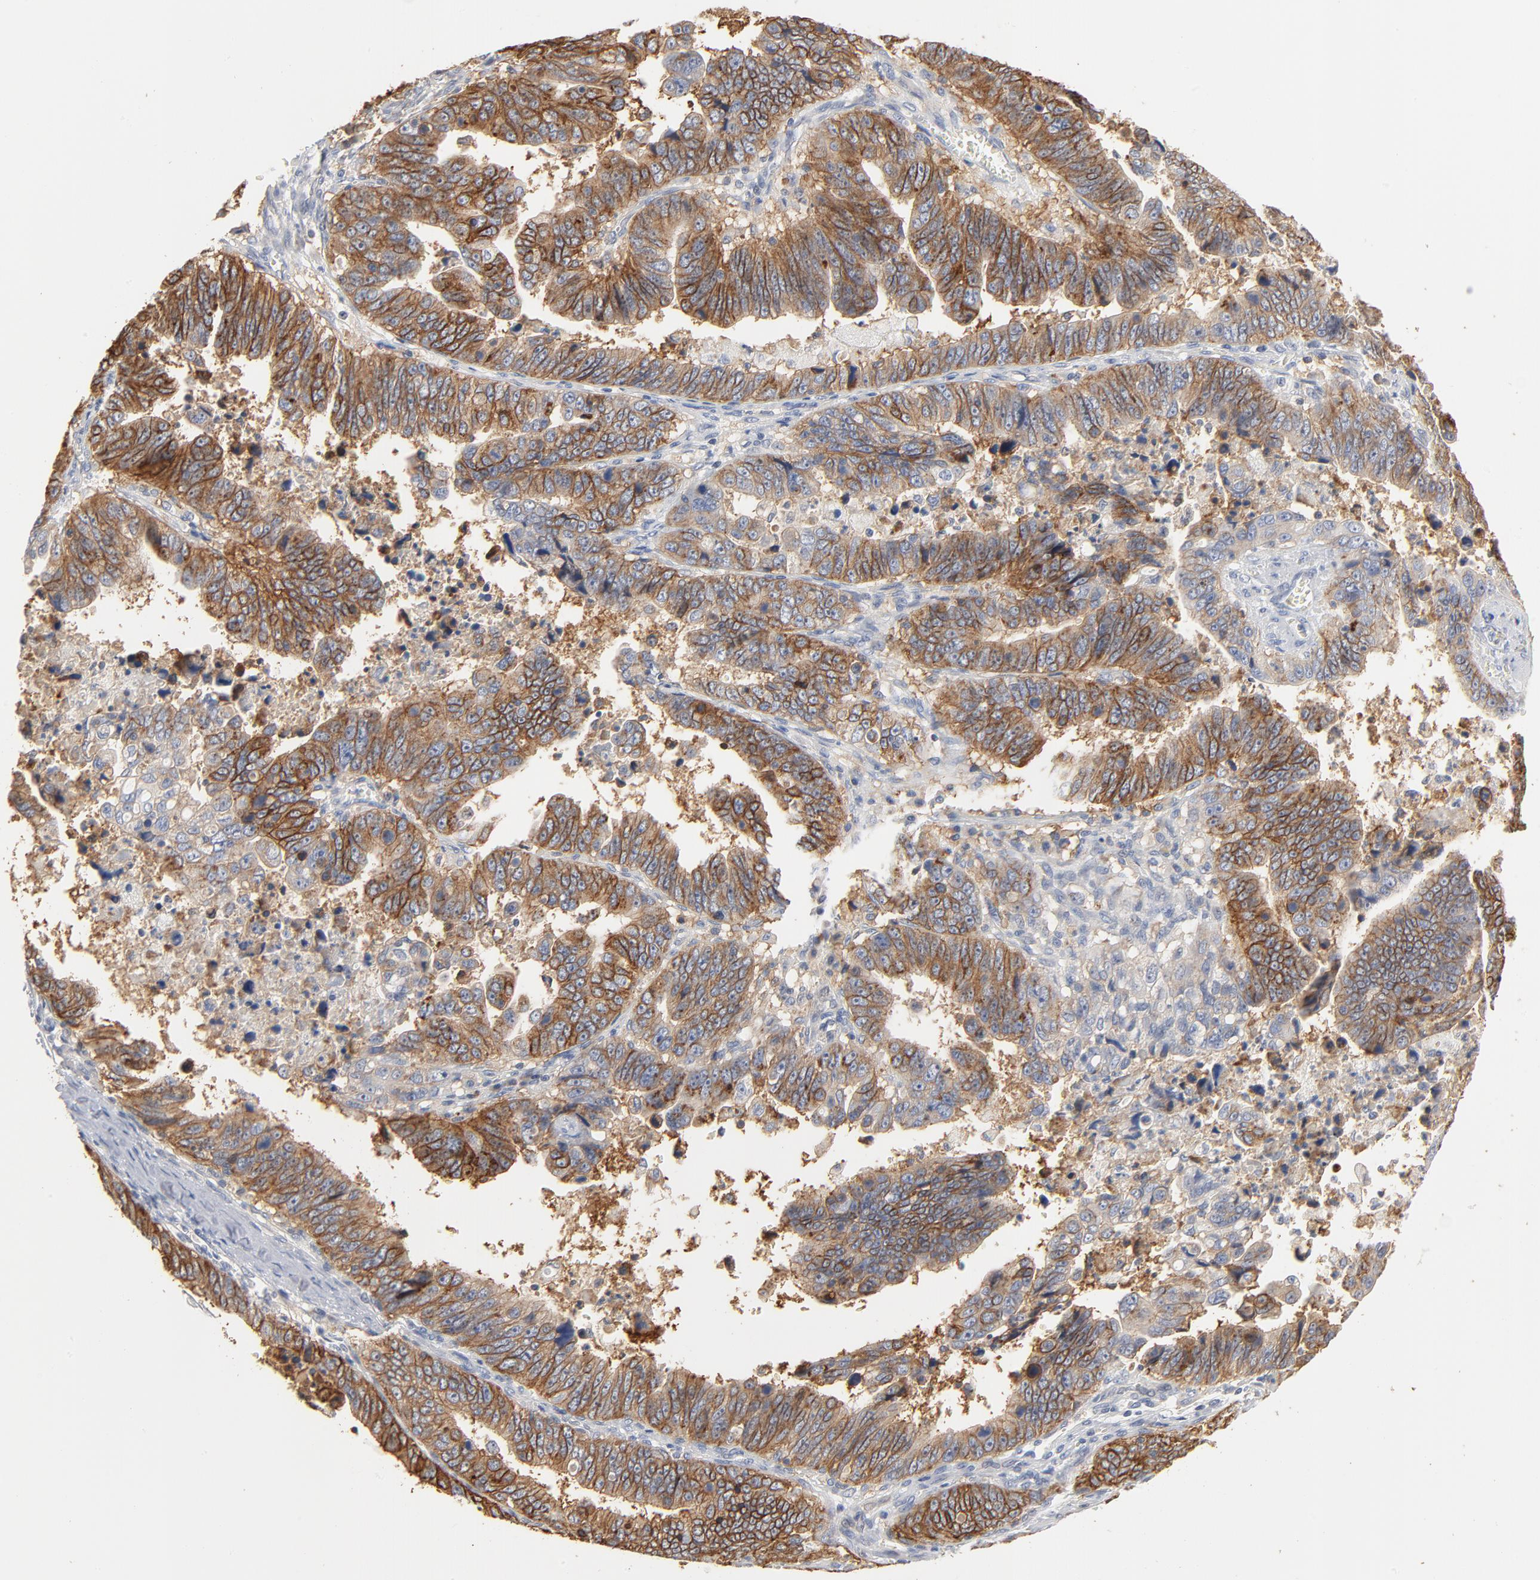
{"staining": {"intensity": "strong", "quantity": ">75%", "location": "cytoplasmic/membranous"}, "tissue": "stomach cancer", "cell_type": "Tumor cells", "image_type": "cancer", "snomed": [{"axis": "morphology", "description": "Adenocarcinoma, NOS"}, {"axis": "topography", "description": "Stomach, upper"}], "caption": "Human stomach cancer stained for a protein (brown) exhibits strong cytoplasmic/membranous positive positivity in approximately >75% of tumor cells.", "gene": "EPCAM", "patient": {"sex": "female", "age": 50}}